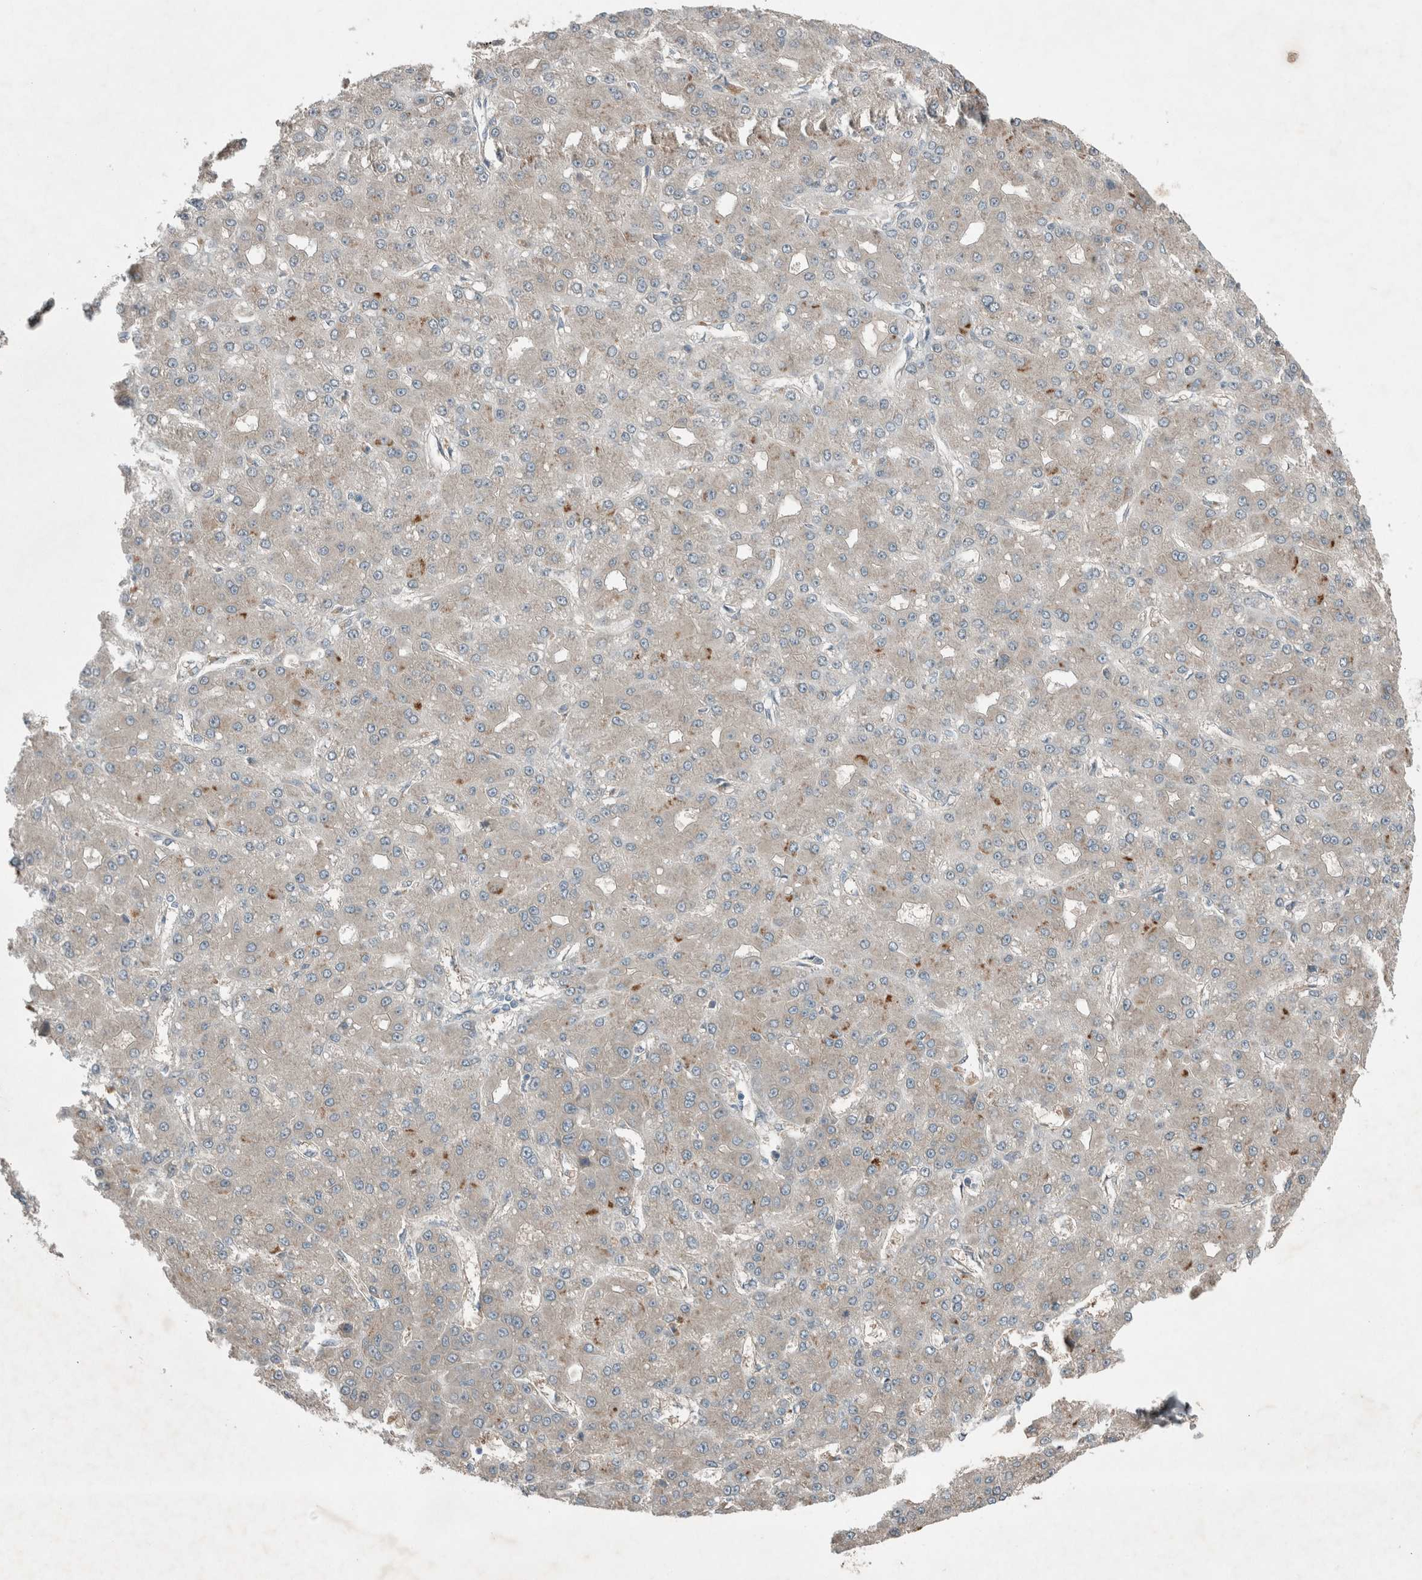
{"staining": {"intensity": "weak", "quantity": "<25%", "location": "cytoplasmic/membranous"}, "tissue": "liver cancer", "cell_type": "Tumor cells", "image_type": "cancer", "snomed": [{"axis": "morphology", "description": "Carcinoma, Hepatocellular, NOS"}, {"axis": "topography", "description": "Liver"}], "caption": "Protein analysis of liver cancer shows no significant staining in tumor cells.", "gene": "RALGDS", "patient": {"sex": "male", "age": 67}}